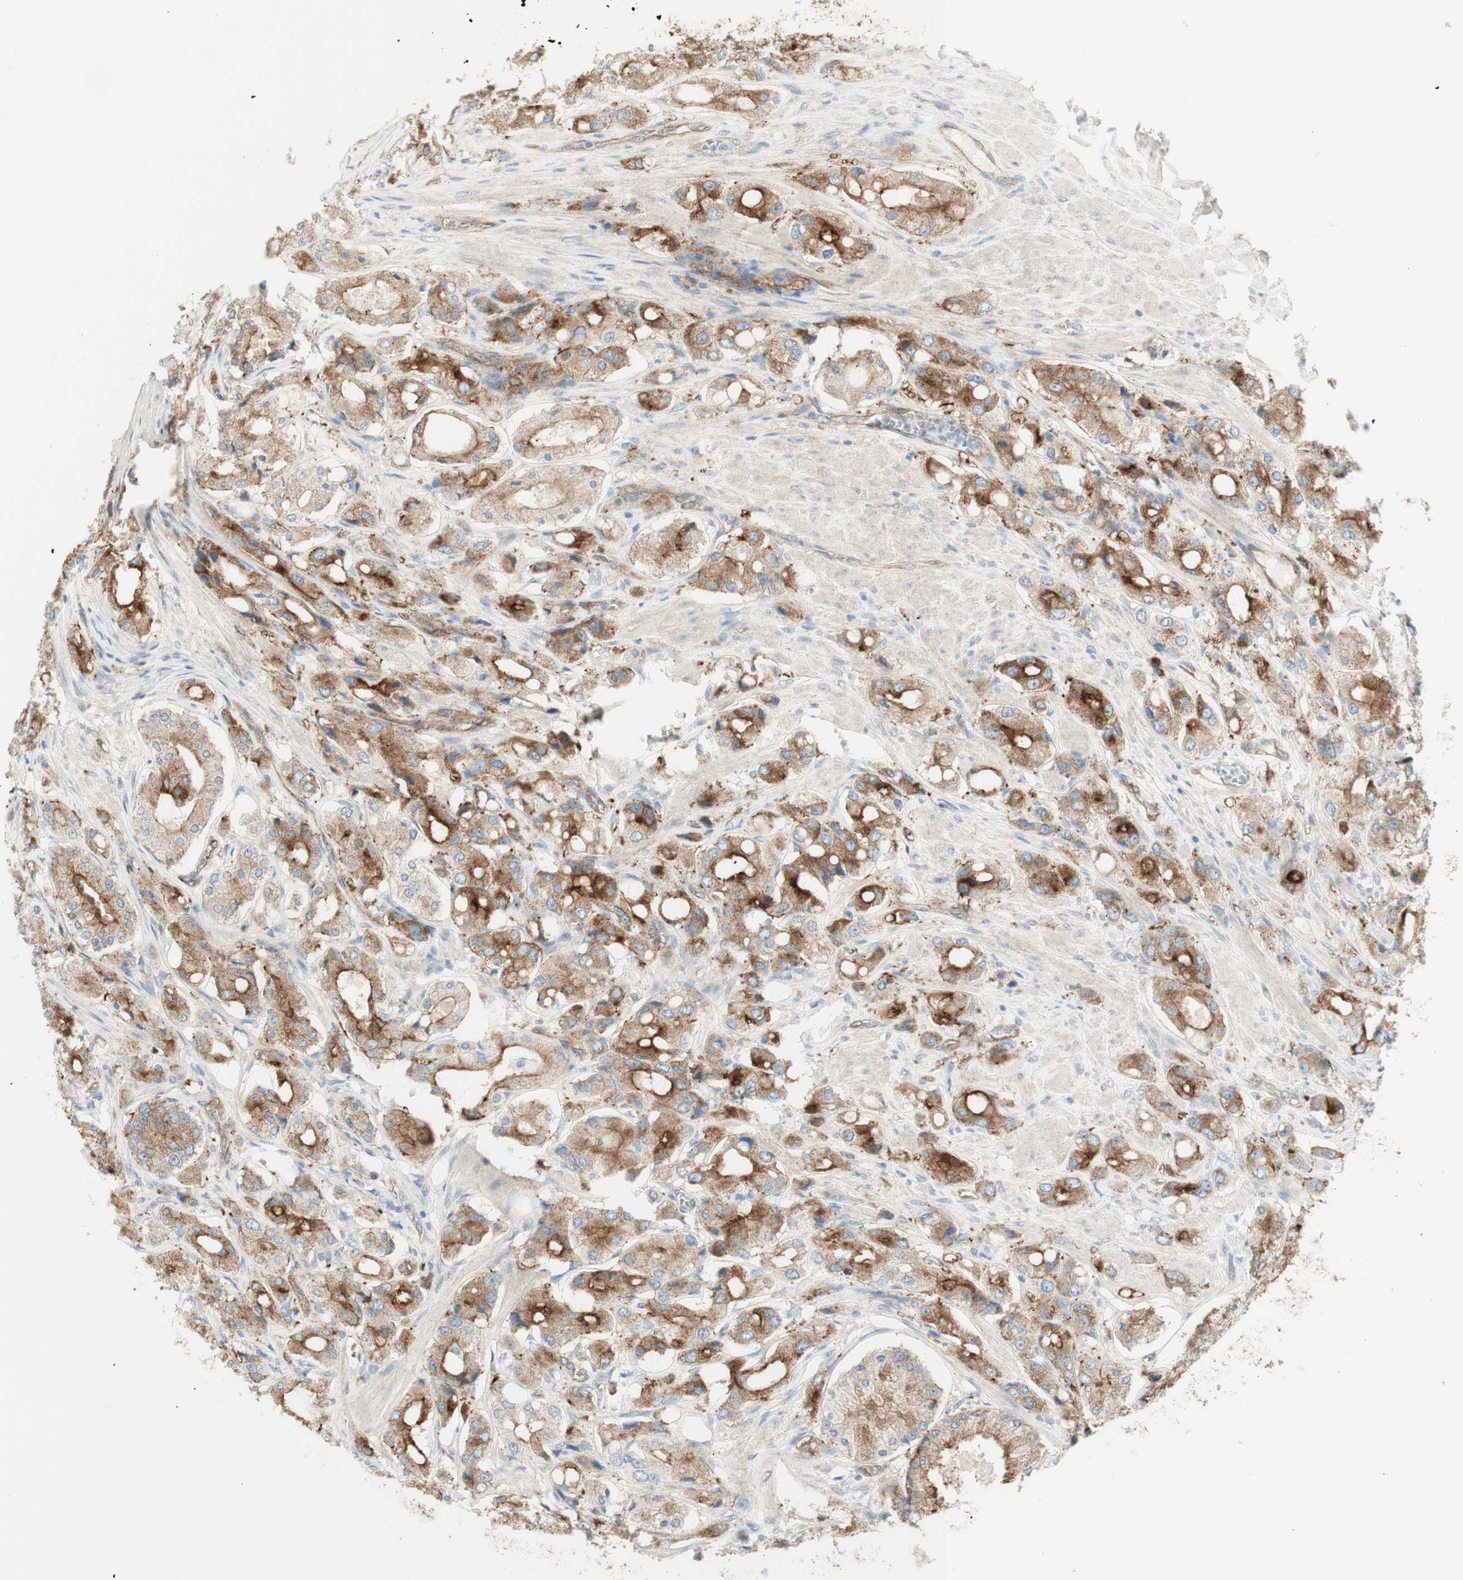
{"staining": {"intensity": "moderate", "quantity": "25%-75%", "location": "cytoplasmic/membranous"}, "tissue": "prostate cancer", "cell_type": "Tumor cells", "image_type": "cancer", "snomed": [{"axis": "morphology", "description": "Adenocarcinoma, High grade"}, {"axis": "topography", "description": "Prostate"}], "caption": "Human prostate cancer stained for a protein (brown) shows moderate cytoplasmic/membranous positive expression in approximately 25%-75% of tumor cells.", "gene": "MYO6", "patient": {"sex": "male", "age": 65}}